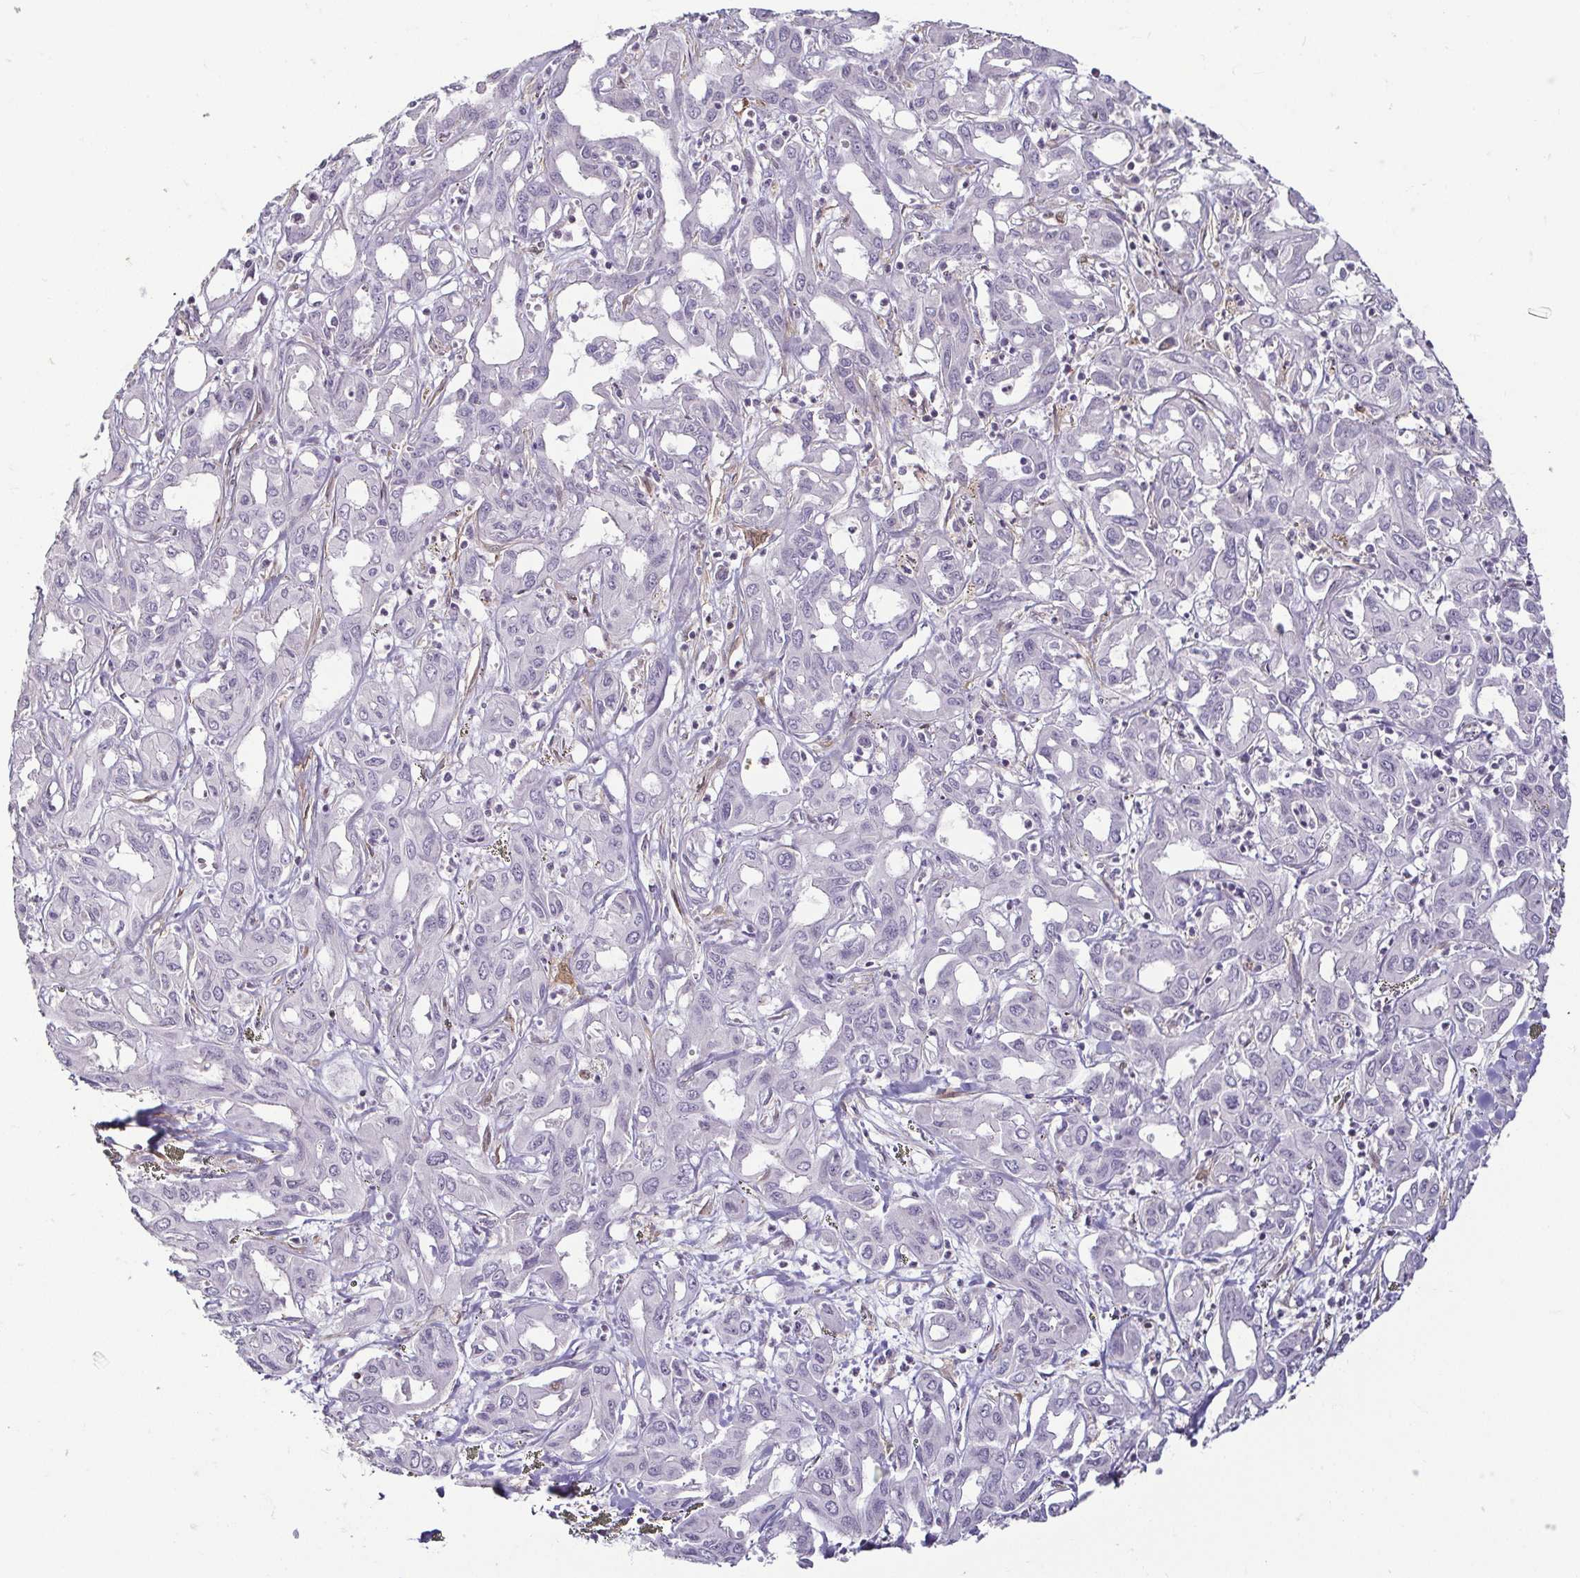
{"staining": {"intensity": "negative", "quantity": "none", "location": "none"}, "tissue": "liver cancer", "cell_type": "Tumor cells", "image_type": "cancer", "snomed": [{"axis": "morphology", "description": "Cholangiocarcinoma"}, {"axis": "topography", "description": "Liver"}], "caption": "A high-resolution photomicrograph shows immunohistochemistry (IHC) staining of liver cancer, which shows no significant expression in tumor cells.", "gene": "HOPX", "patient": {"sex": "female", "age": 60}}